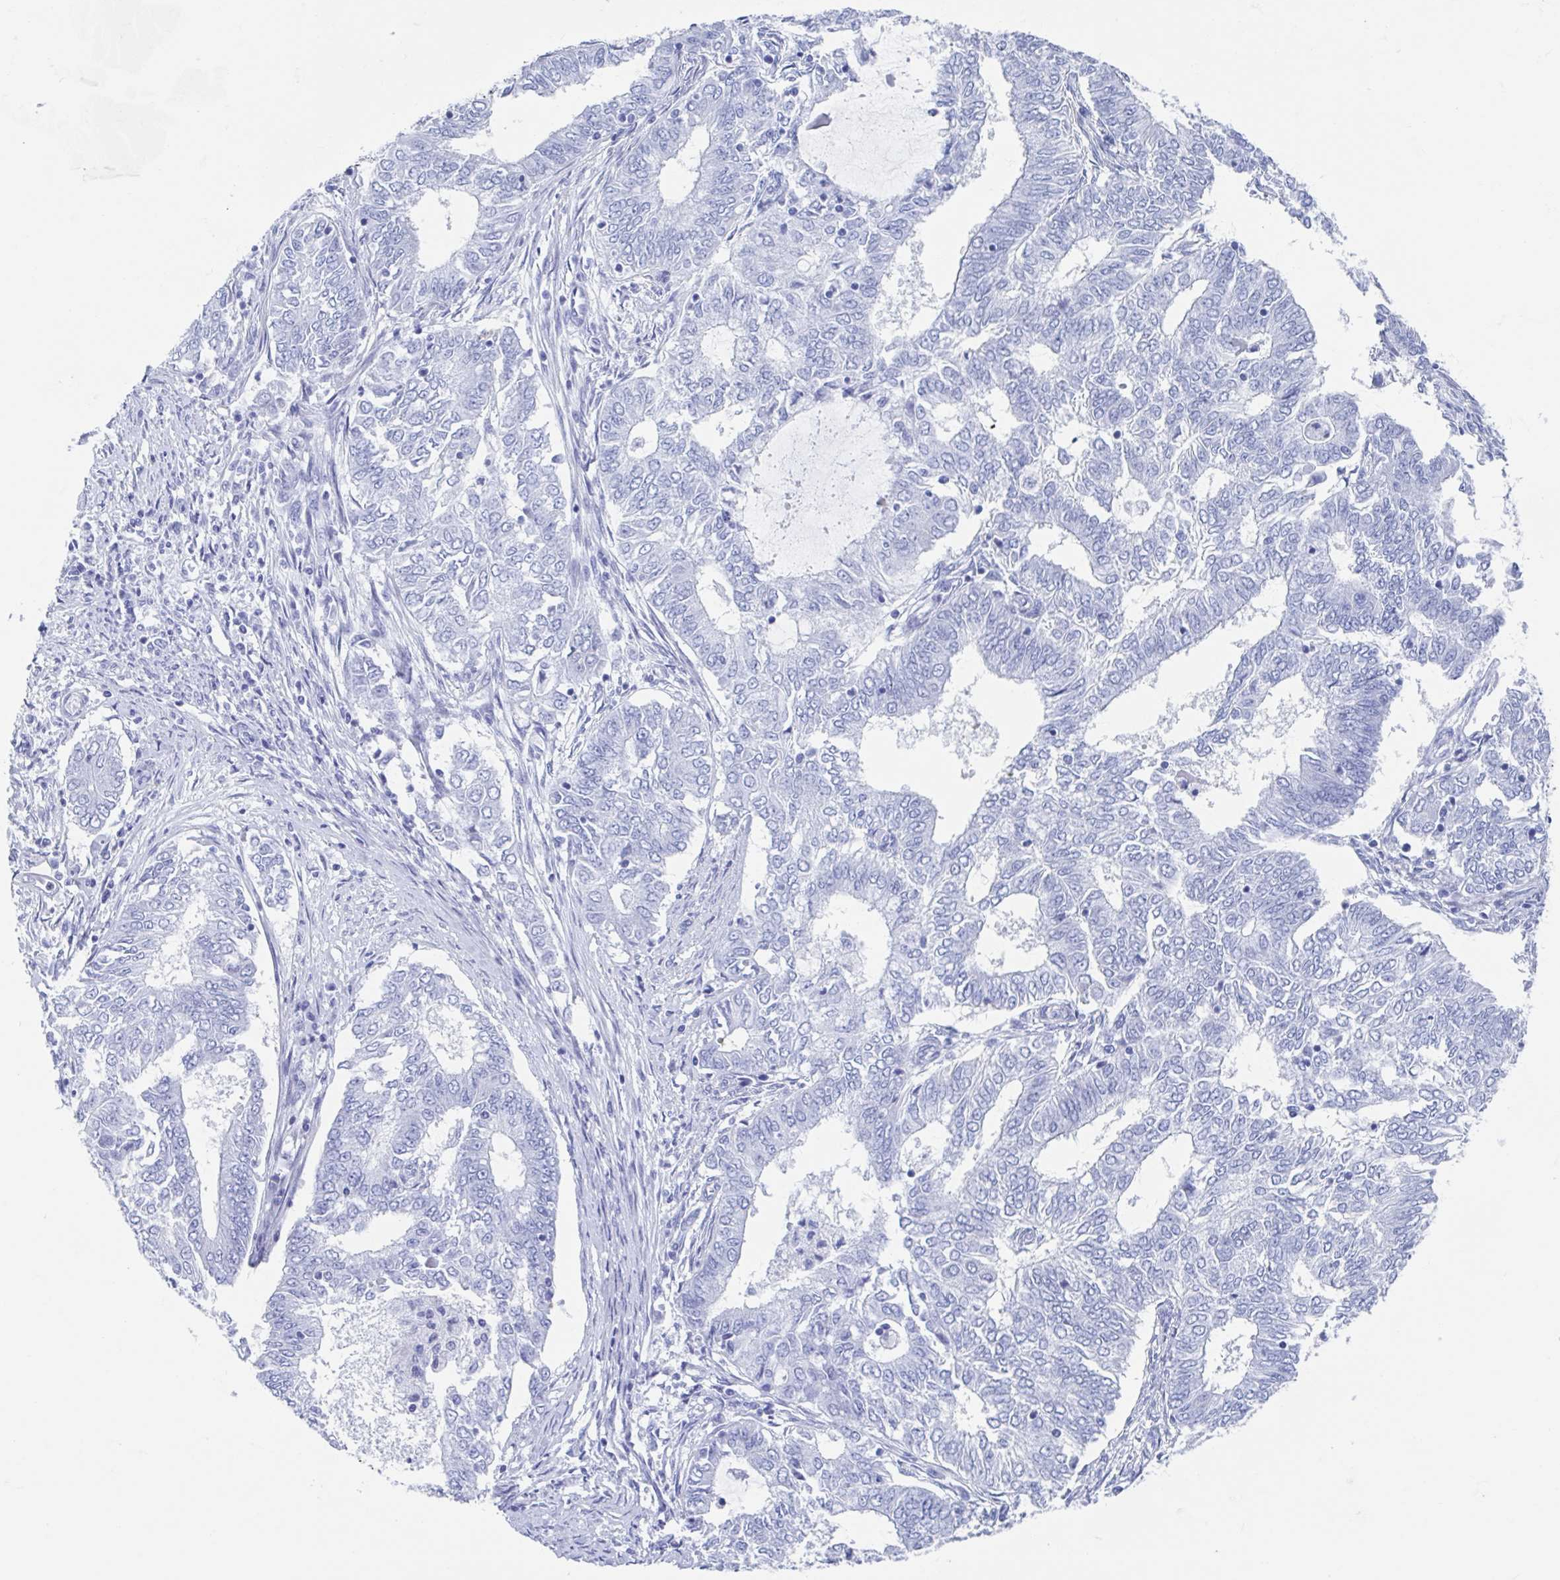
{"staining": {"intensity": "negative", "quantity": "none", "location": "none"}, "tissue": "endometrial cancer", "cell_type": "Tumor cells", "image_type": "cancer", "snomed": [{"axis": "morphology", "description": "Adenocarcinoma, NOS"}, {"axis": "topography", "description": "Endometrium"}], "caption": "IHC micrograph of neoplastic tissue: endometrial cancer stained with DAB (3,3'-diaminobenzidine) reveals no significant protein expression in tumor cells.", "gene": "C10orf53", "patient": {"sex": "female", "age": 62}}